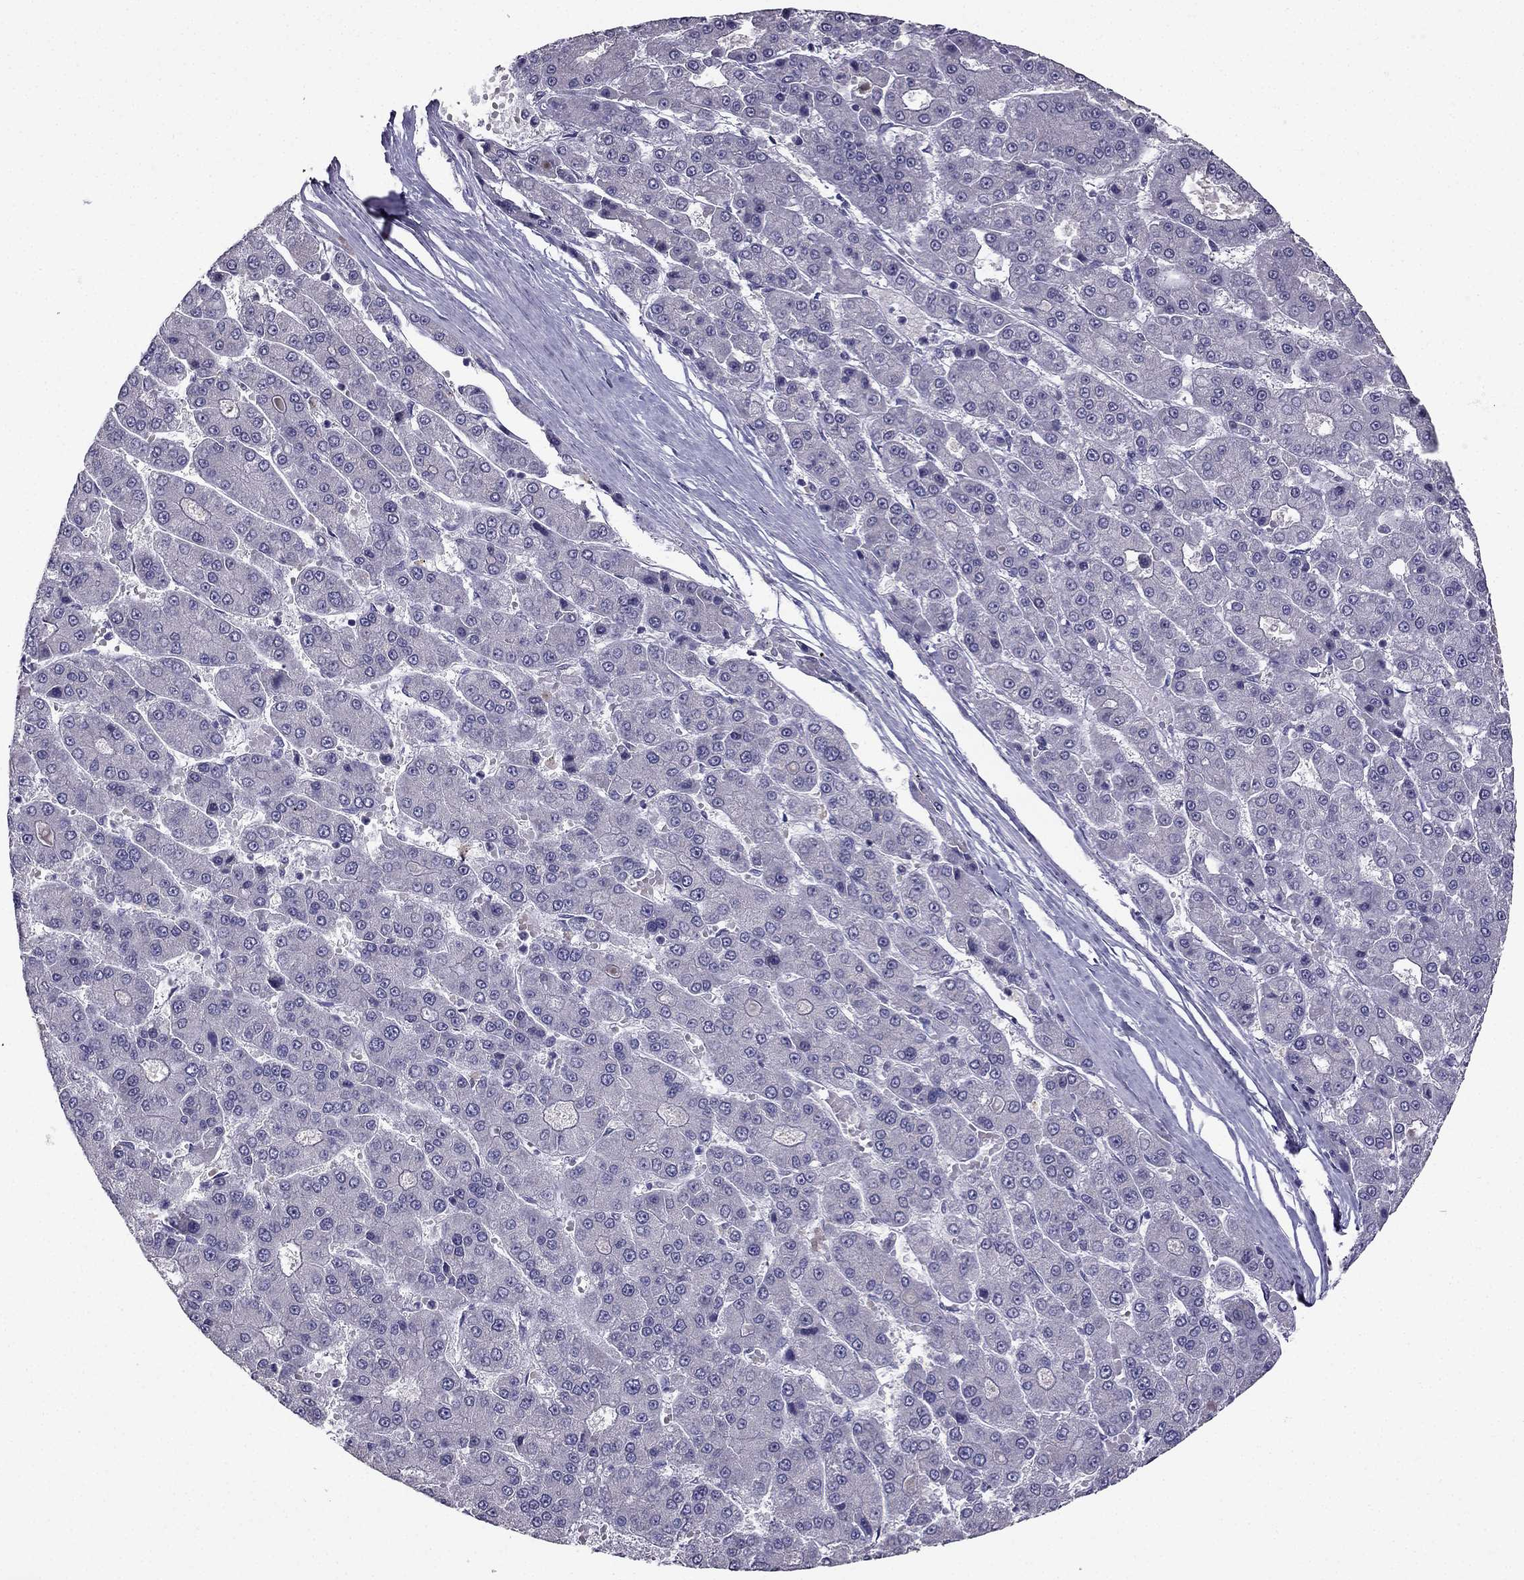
{"staining": {"intensity": "negative", "quantity": "none", "location": "none"}, "tissue": "liver cancer", "cell_type": "Tumor cells", "image_type": "cancer", "snomed": [{"axis": "morphology", "description": "Carcinoma, Hepatocellular, NOS"}, {"axis": "topography", "description": "Liver"}], "caption": "Tumor cells show no significant protein positivity in hepatocellular carcinoma (liver).", "gene": "SCG5", "patient": {"sex": "male", "age": 70}}